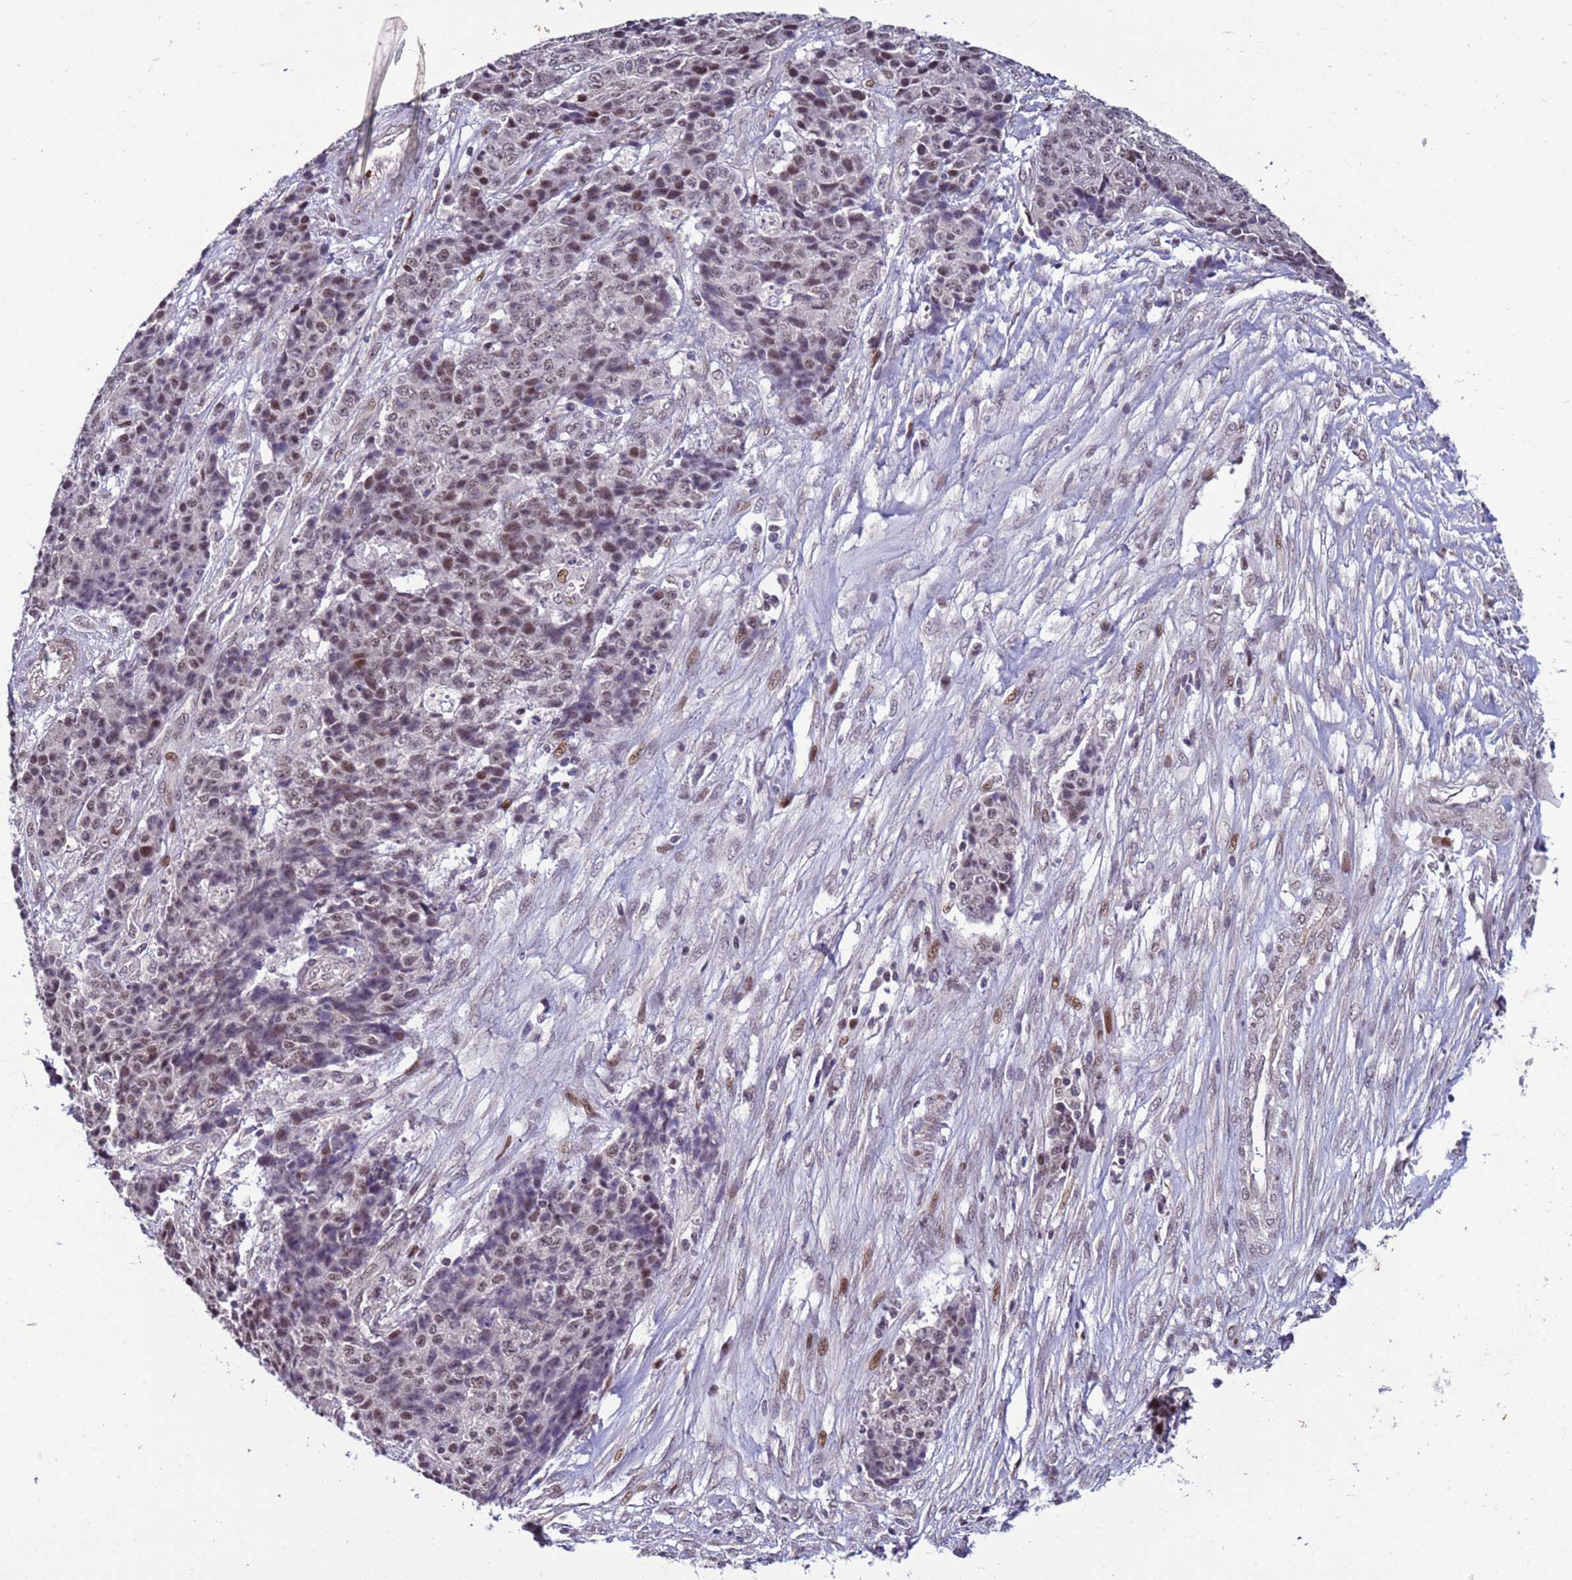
{"staining": {"intensity": "weak", "quantity": "25%-75%", "location": "nuclear"}, "tissue": "ovarian cancer", "cell_type": "Tumor cells", "image_type": "cancer", "snomed": [{"axis": "morphology", "description": "Carcinoma, endometroid"}, {"axis": "topography", "description": "Ovary"}], "caption": "Immunohistochemistry (IHC) image of ovarian cancer stained for a protein (brown), which shows low levels of weak nuclear staining in about 25%-75% of tumor cells.", "gene": "SHC3", "patient": {"sex": "female", "age": 42}}